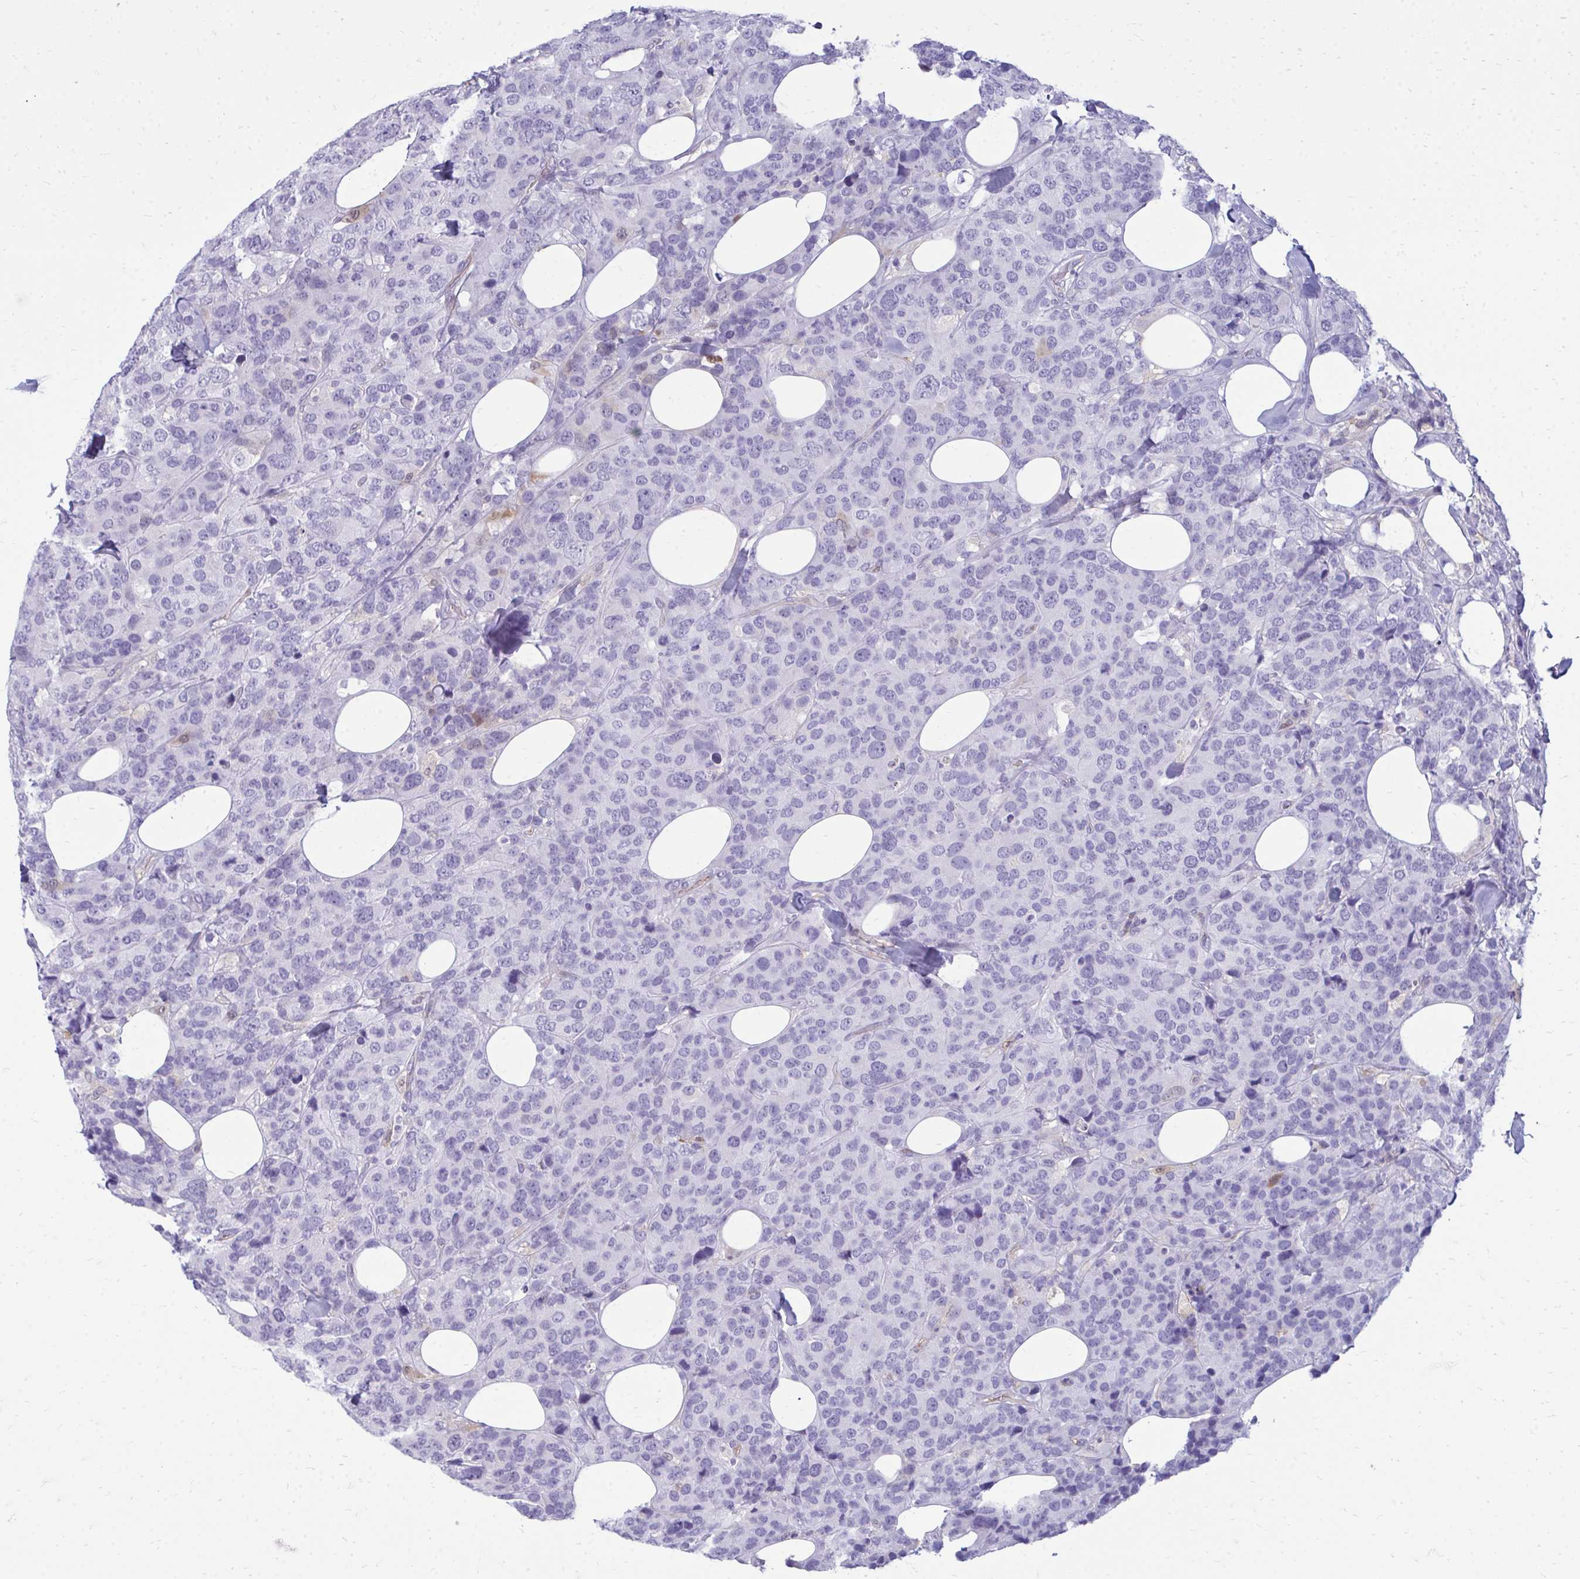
{"staining": {"intensity": "negative", "quantity": "none", "location": "none"}, "tissue": "breast cancer", "cell_type": "Tumor cells", "image_type": "cancer", "snomed": [{"axis": "morphology", "description": "Lobular carcinoma"}, {"axis": "topography", "description": "Breast"}], "caption": "DAB immunohistochemical staining of lobular carcinoma (breast) reveals no significant expression in tumor cells.", "gene": "FABP3", "patient": {"sex": "female", "age": 59}}